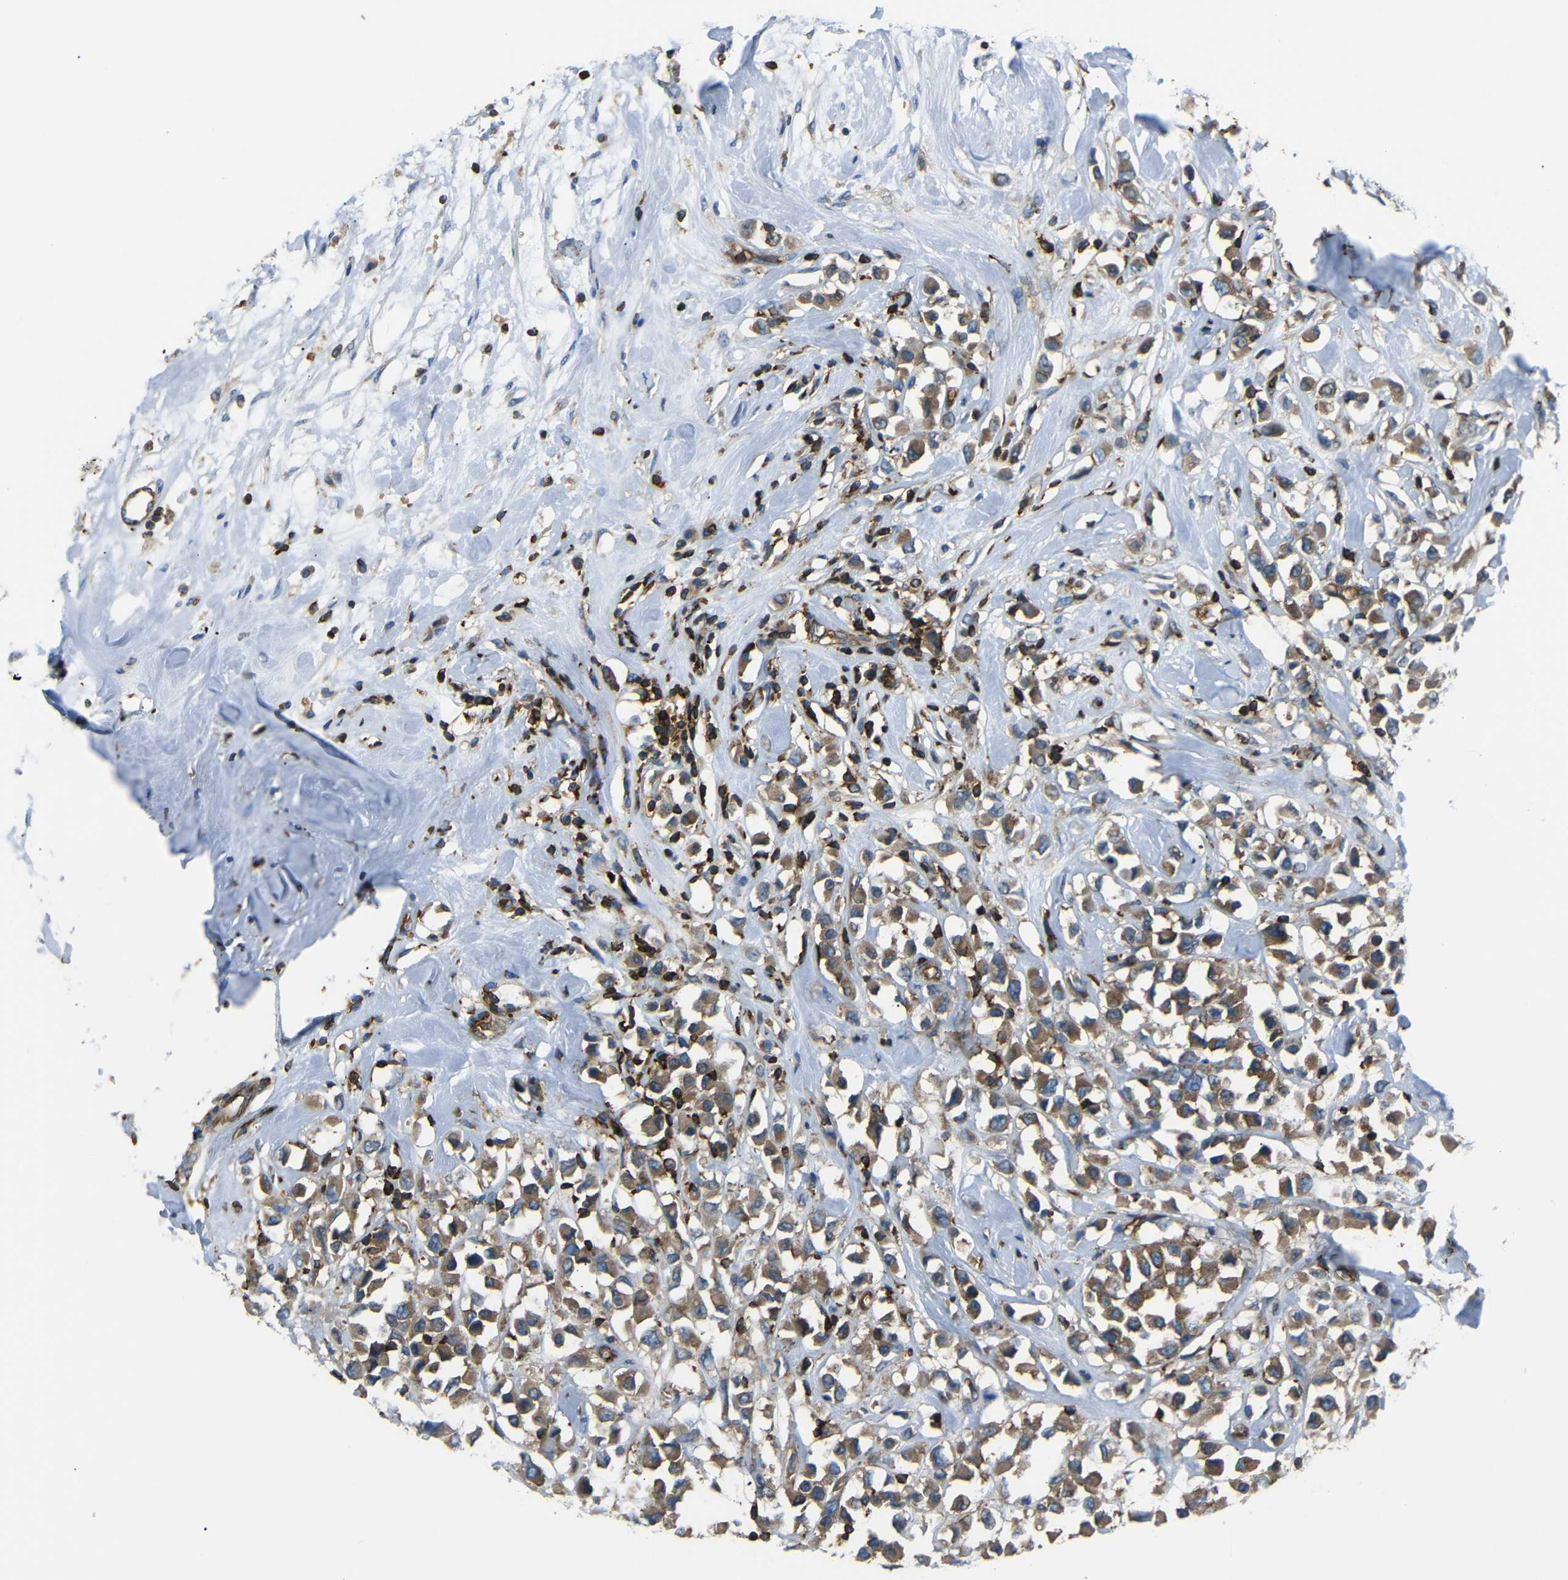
{"staining": {"intensity": "moderate", "quantity": ">75%", "location": "cytoplasmic/membranous"}, "tissue": "breast cancer", "cell_type": "Tumor cells", "image_type": "cancer", "snomed": [{"axis": "morphology", "description": "Duct carcinoma"}, {"axis": "topography", "description": "Breast"}], "caption": "IHC (DAB (3,3'-diaminobenzidine)) staining of human breast cancer (infiltrating ductal carcinoma) shows moderate cytoplasmic/membranous protein expression in approximately >75% of tumor cells. Using DAB (3,3'-diaminobenzidine) (brown) and hematoxylin (blue) stains, captured at high magnification using brightfield microscopy.", "gene": "ARHGEF1", "patient": {"sex": "female", "age": 61}}